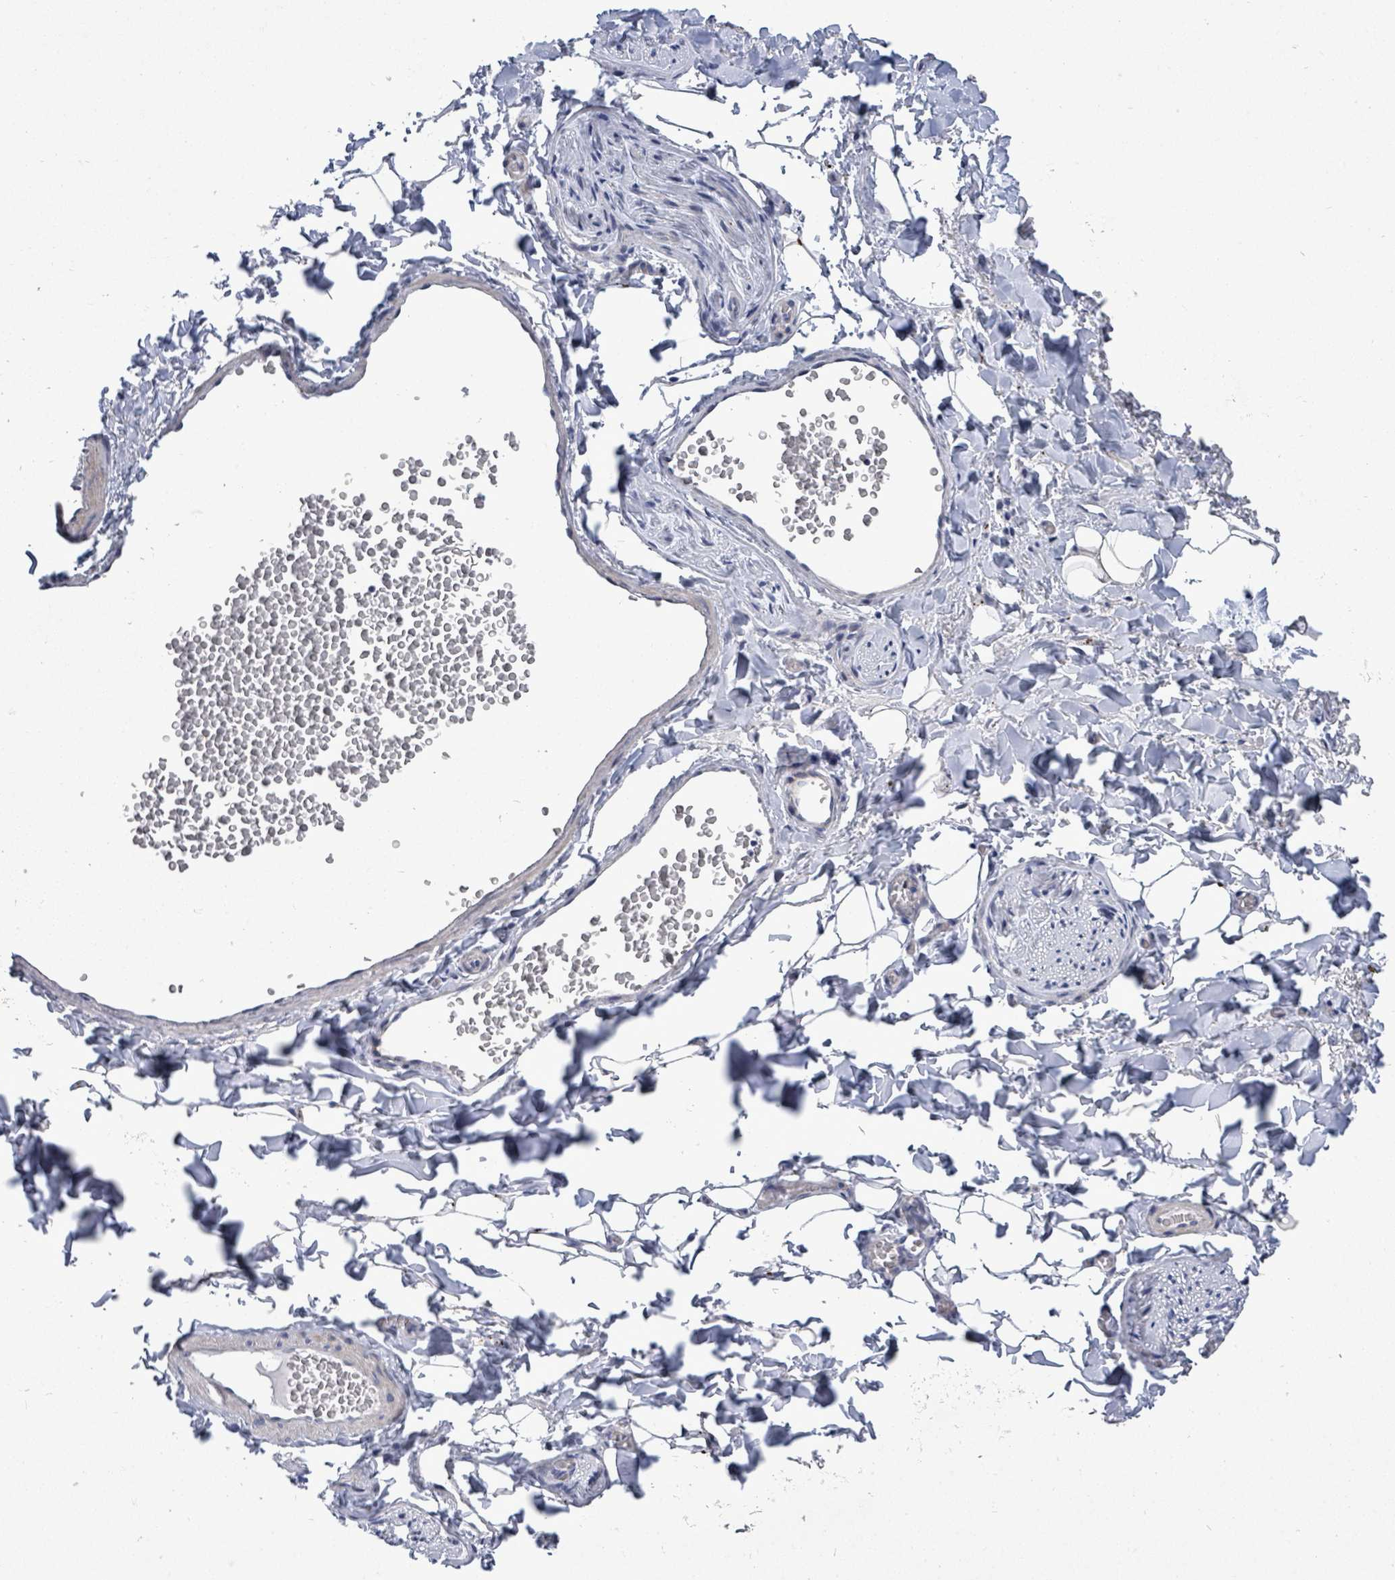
{"staining": {"intensity": "negative", "quantity": "none", "location": "none"}, "tissue": "adipose tissue", "cell_type": "Adipocytes", "image_type": "normal", "snomed": [{"axis": "morphology", "description": "Normal tissue, NOS"}, {"axis": "morphology", "description": "Carcinoma, NOS"}, {"axis": "topography", "description": "Pancreas"}, {"axis": "topography", "description": "Peripheral nerve tissue"}], "caption": "Immunohistochemistry (IHC) of unremarkable adipose tissue demonstrates no staining in adipocytes.", "gene": "CT45A10", "patient": {"sex": "female", "age": 29}}